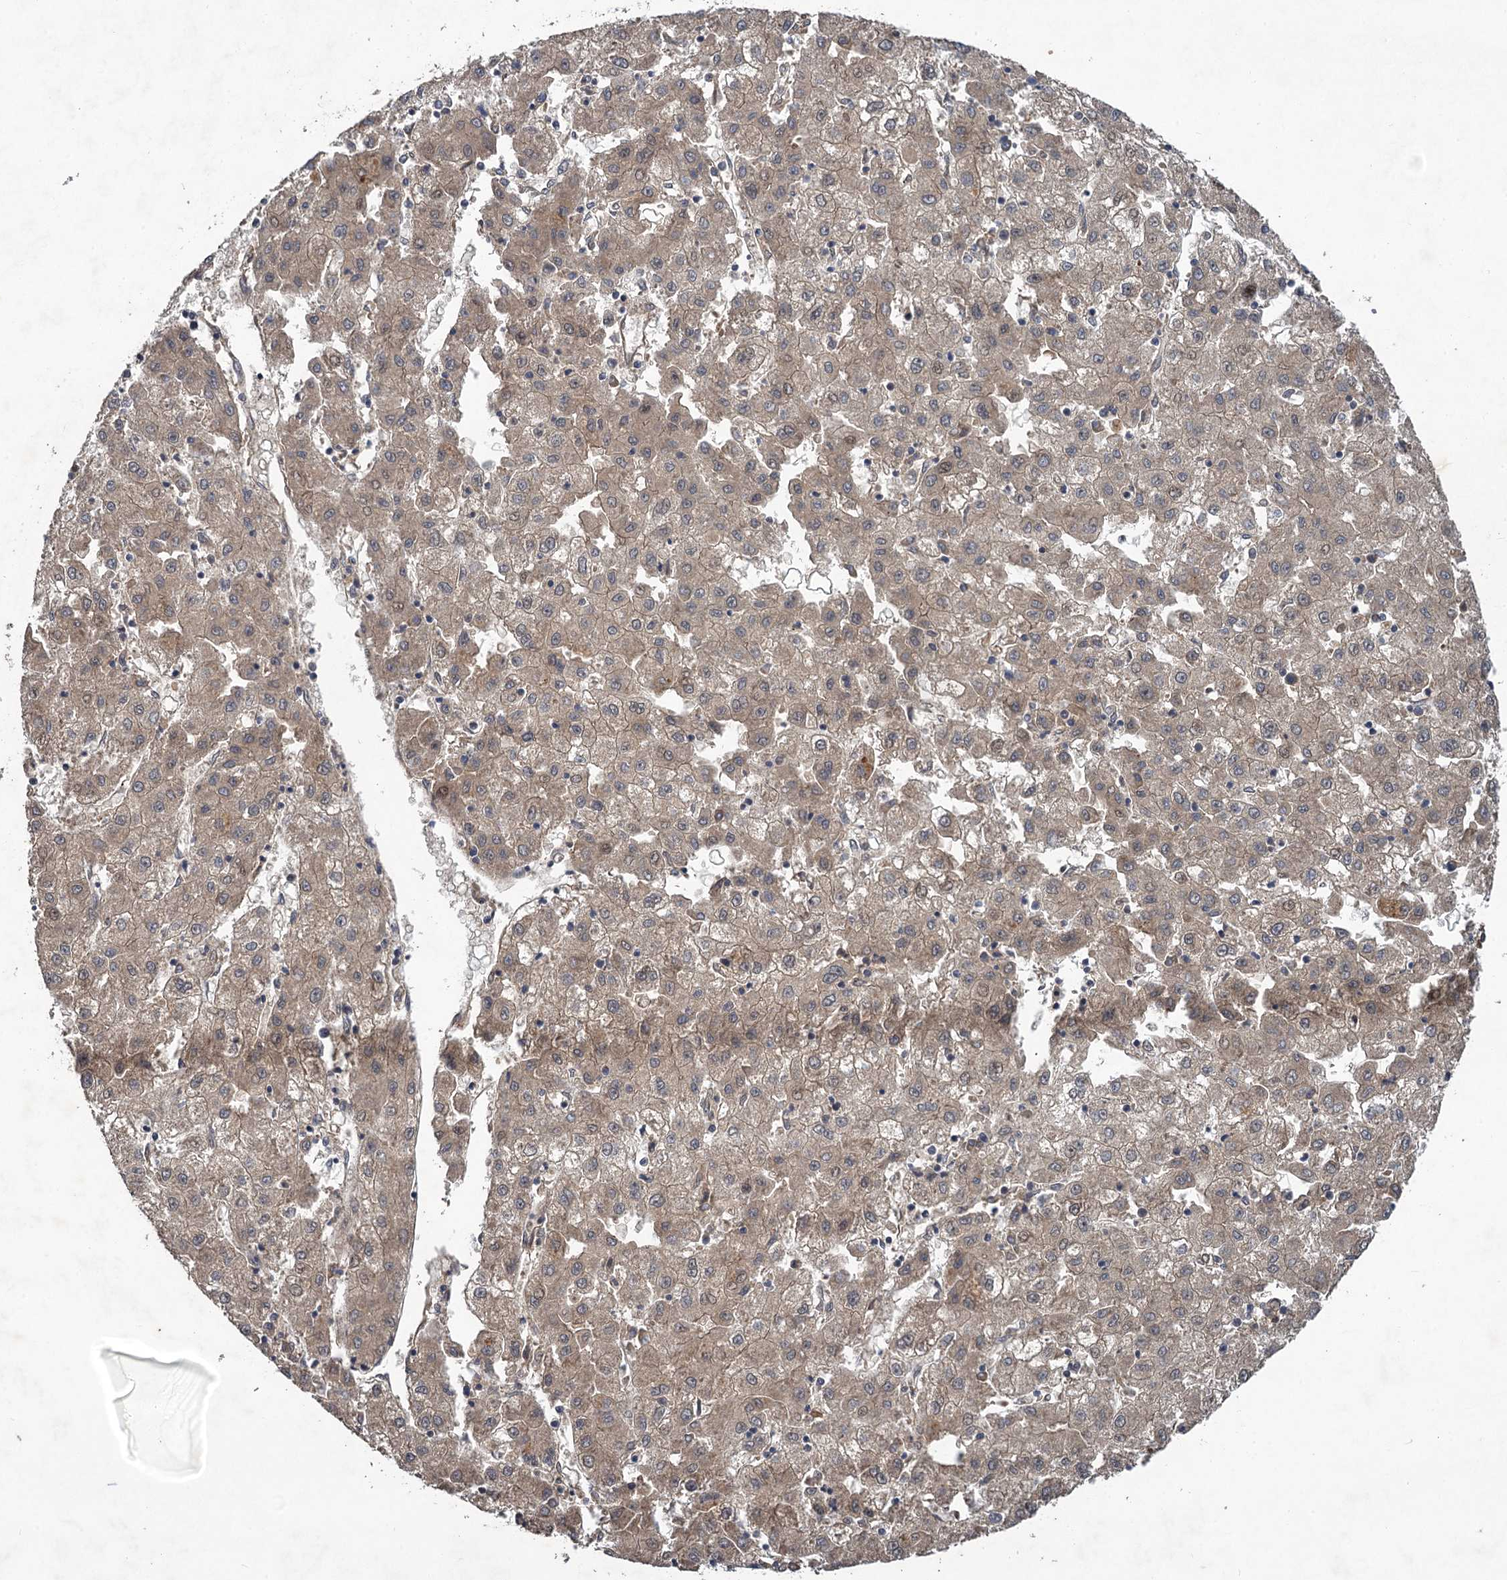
{"staining": {"intensity": "moderate", "quantity": ">75%", "location": "cytoplasmic/membranous"}, "tissue": "liver cancer", "cell_type": "Tumor cells", "image_type": "cancer", "snomed": [{"axis": "morphology", "description": "Carcinoma, Hepatocellular, NOS"}, {"axis": "topography", "description": "Liver"}], "caption": "This histopathology image displays immunohistochemistry (IHC) staining of human hepatocellular carcinoma (liver), with medium moderate cytoplasmic/membranous staining in approximately >75% of tumor cells.", "gene": "NUDT22", "patient": {"sex": "male", "age": 72}}